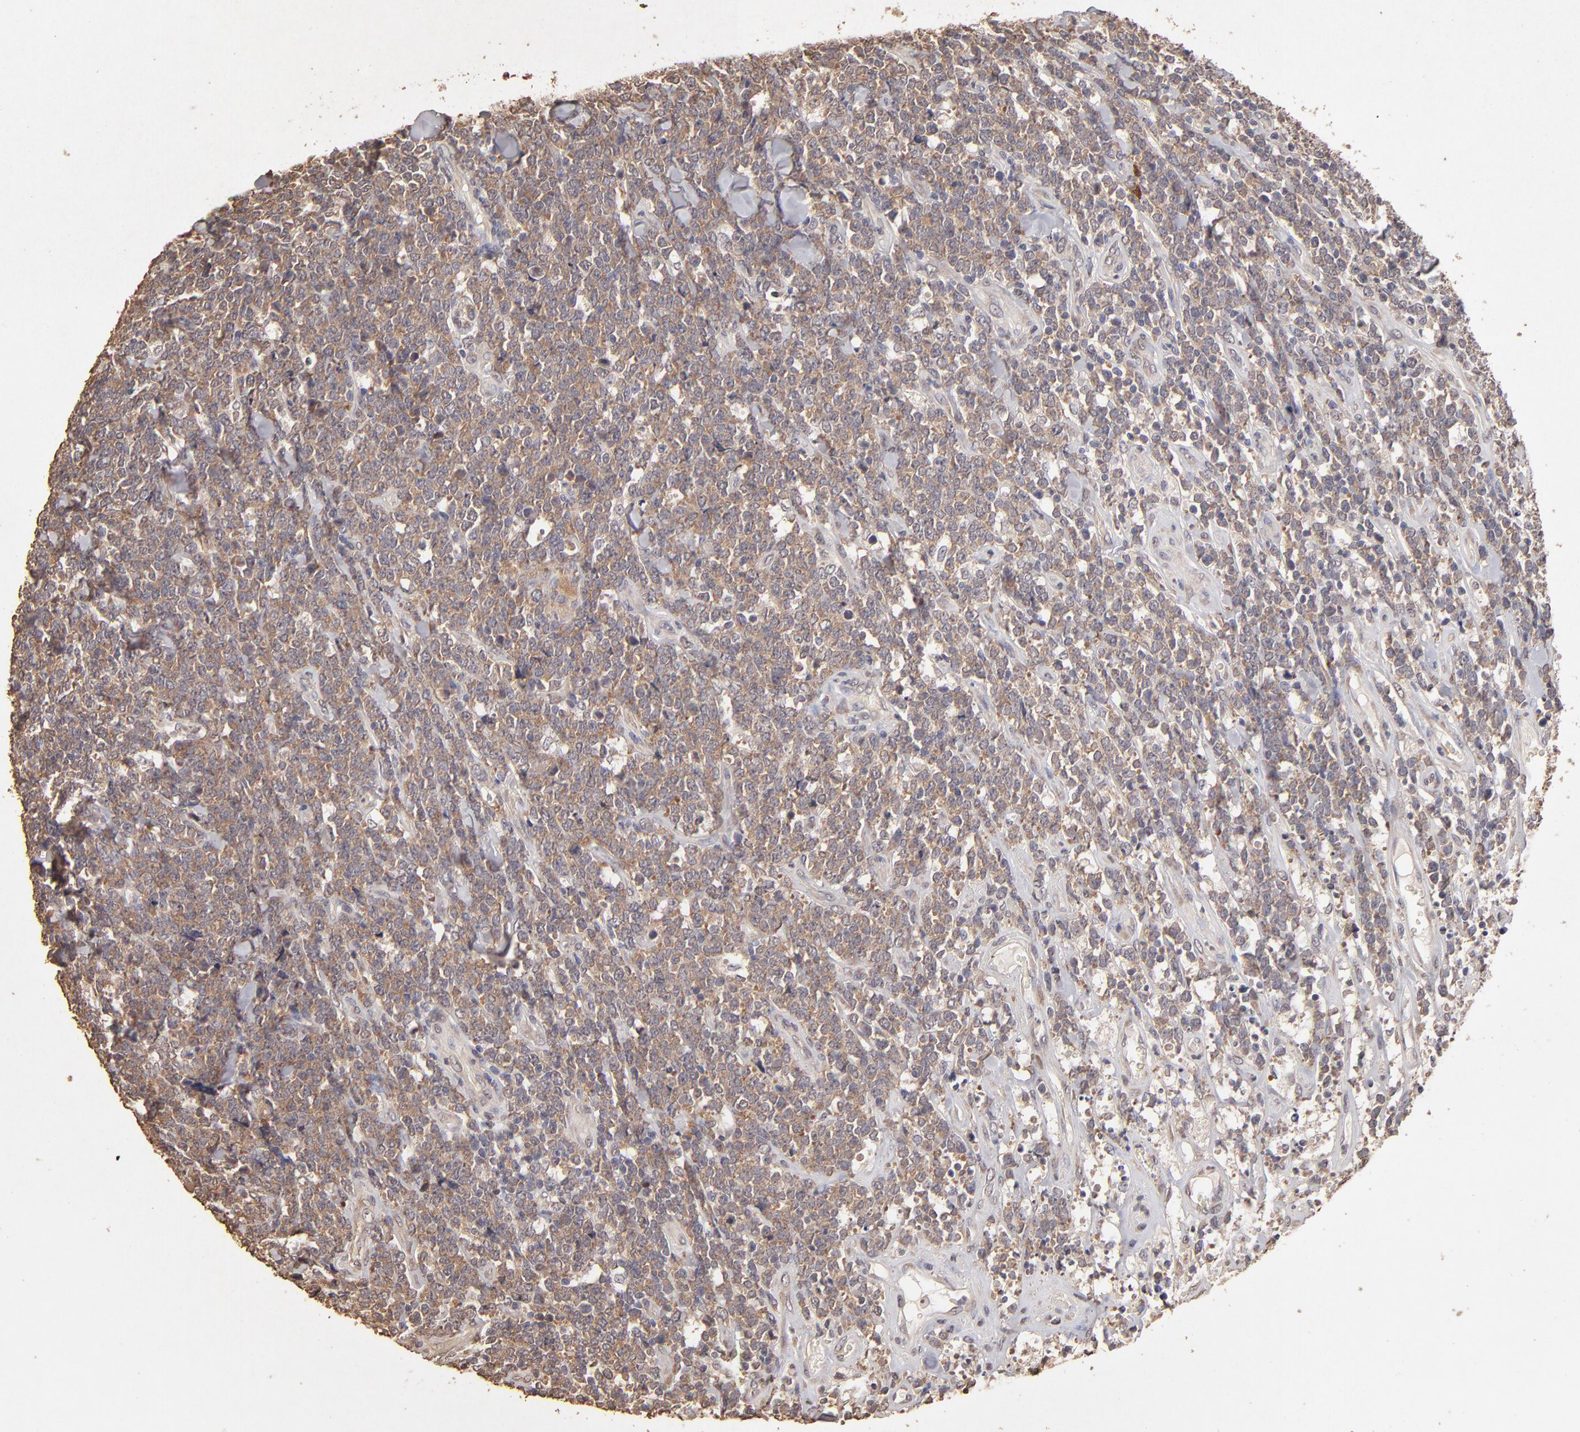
{"staining": {"intensity": "moderate", "quantity": ">75%", "location": "cytoplasmic/membranous"}, "tissue": "lymphoma", "cell_type": "Tumor cells", "image_type": "cancer", "snomed": [{"axis": "morphology", "description": "Malignant lymphoma, non-Hodgkin's type, High grade"}, {"axis": "topography", "description": "Small intestine"}, {"axis": "topography", "description": "Colon"}], "caption": "A histopathology image showing moderate cytoplasmic/membranous staining in approximately >75% of tumor cells in lymphoma, as visualized by brown immunohistochemical staining.", "gene": "OPHN1", "patient": {"sex": "male", "age": 8}}